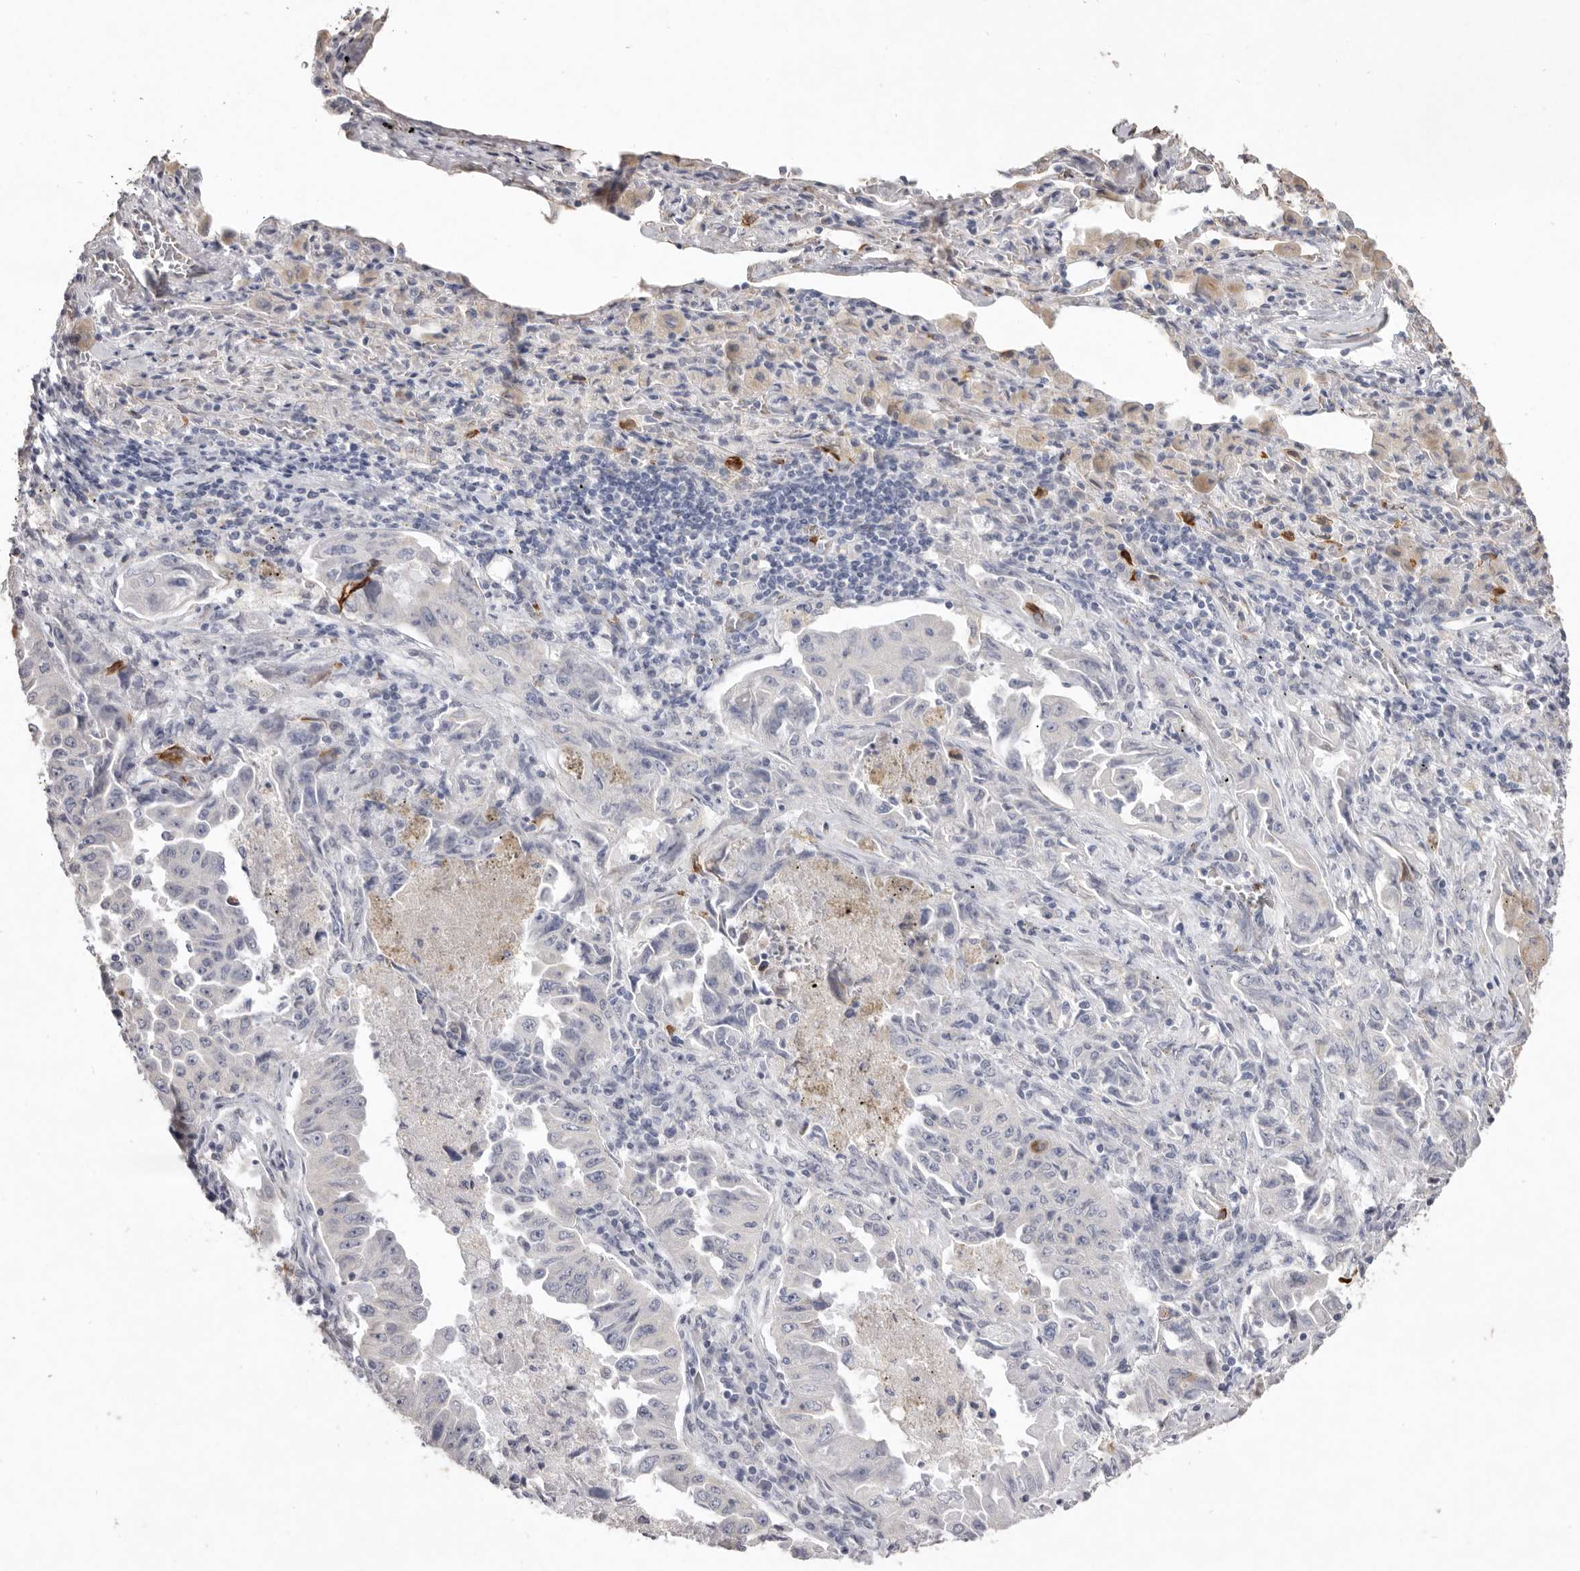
{"staining": {"intensity": "negative", "quantity": "none", "location": "none"}, "tissue": "lung cancer", "cell_type": "Tumor cells", "image_type": "cancer", "snomed": [{"axis": "morphology", "description": "Adenocarcinoma, NOS"}, {"axis": "topography", "description": "Lung"}], "caption": "Micrograph shows no protein expression in tumor cells of lung adenocarcinoma tissue.", "gene": "ZYG11B", "patient": {"sex": "female", "age": 51}}